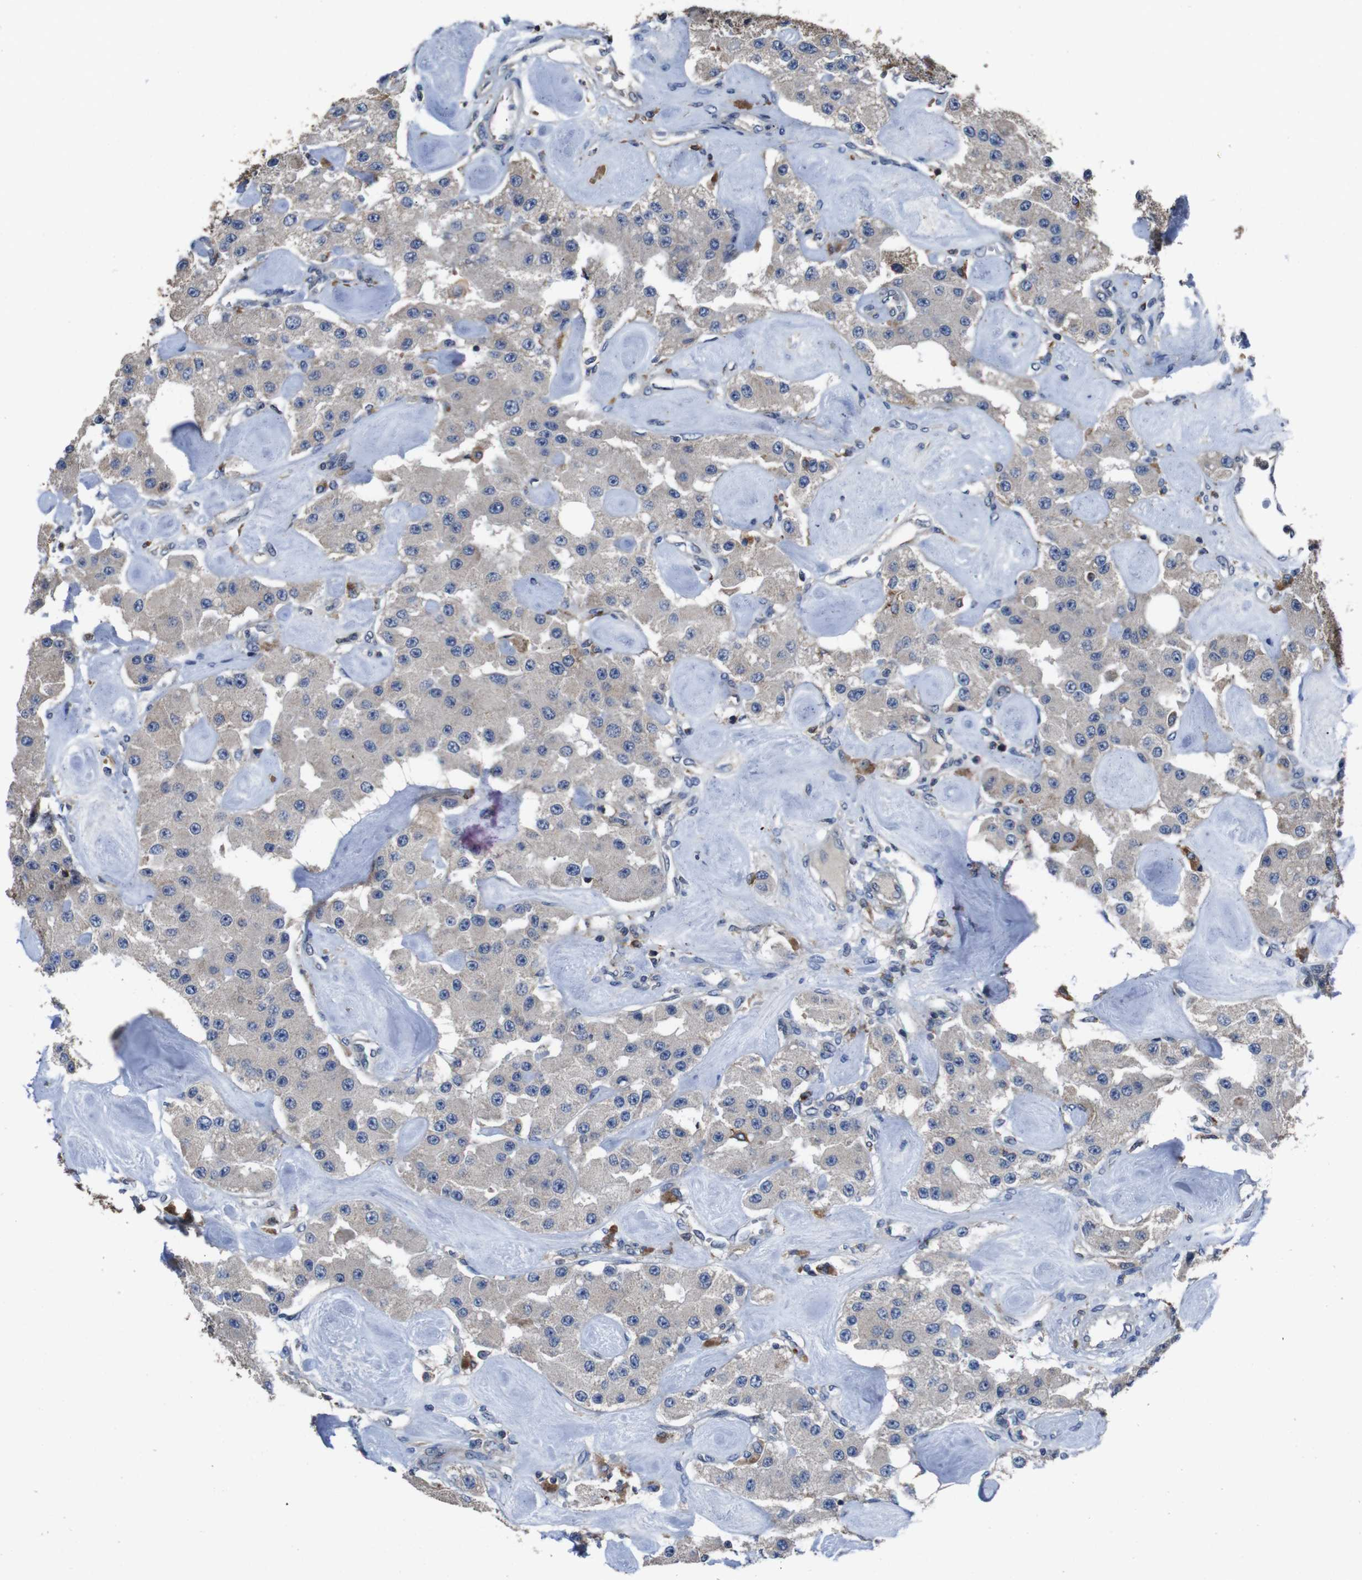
{"staining": {"intensity": "negative", "quantity": "none", "location": "none"}, "tissue": "carcinoid", "cell_type": "Tumor cells", "image_type": "cancer", "snomed": [{"axis": "morphology", "description": "Carcinoid, malignant, NOS"}, {"axis": "topography", "description": "Pancreas"}], "caption": "Tumor cells are negative for protein expression in human carcinoid.", "gene": "GLIPR1", "patient": {"sex": "male", "age": 41}}